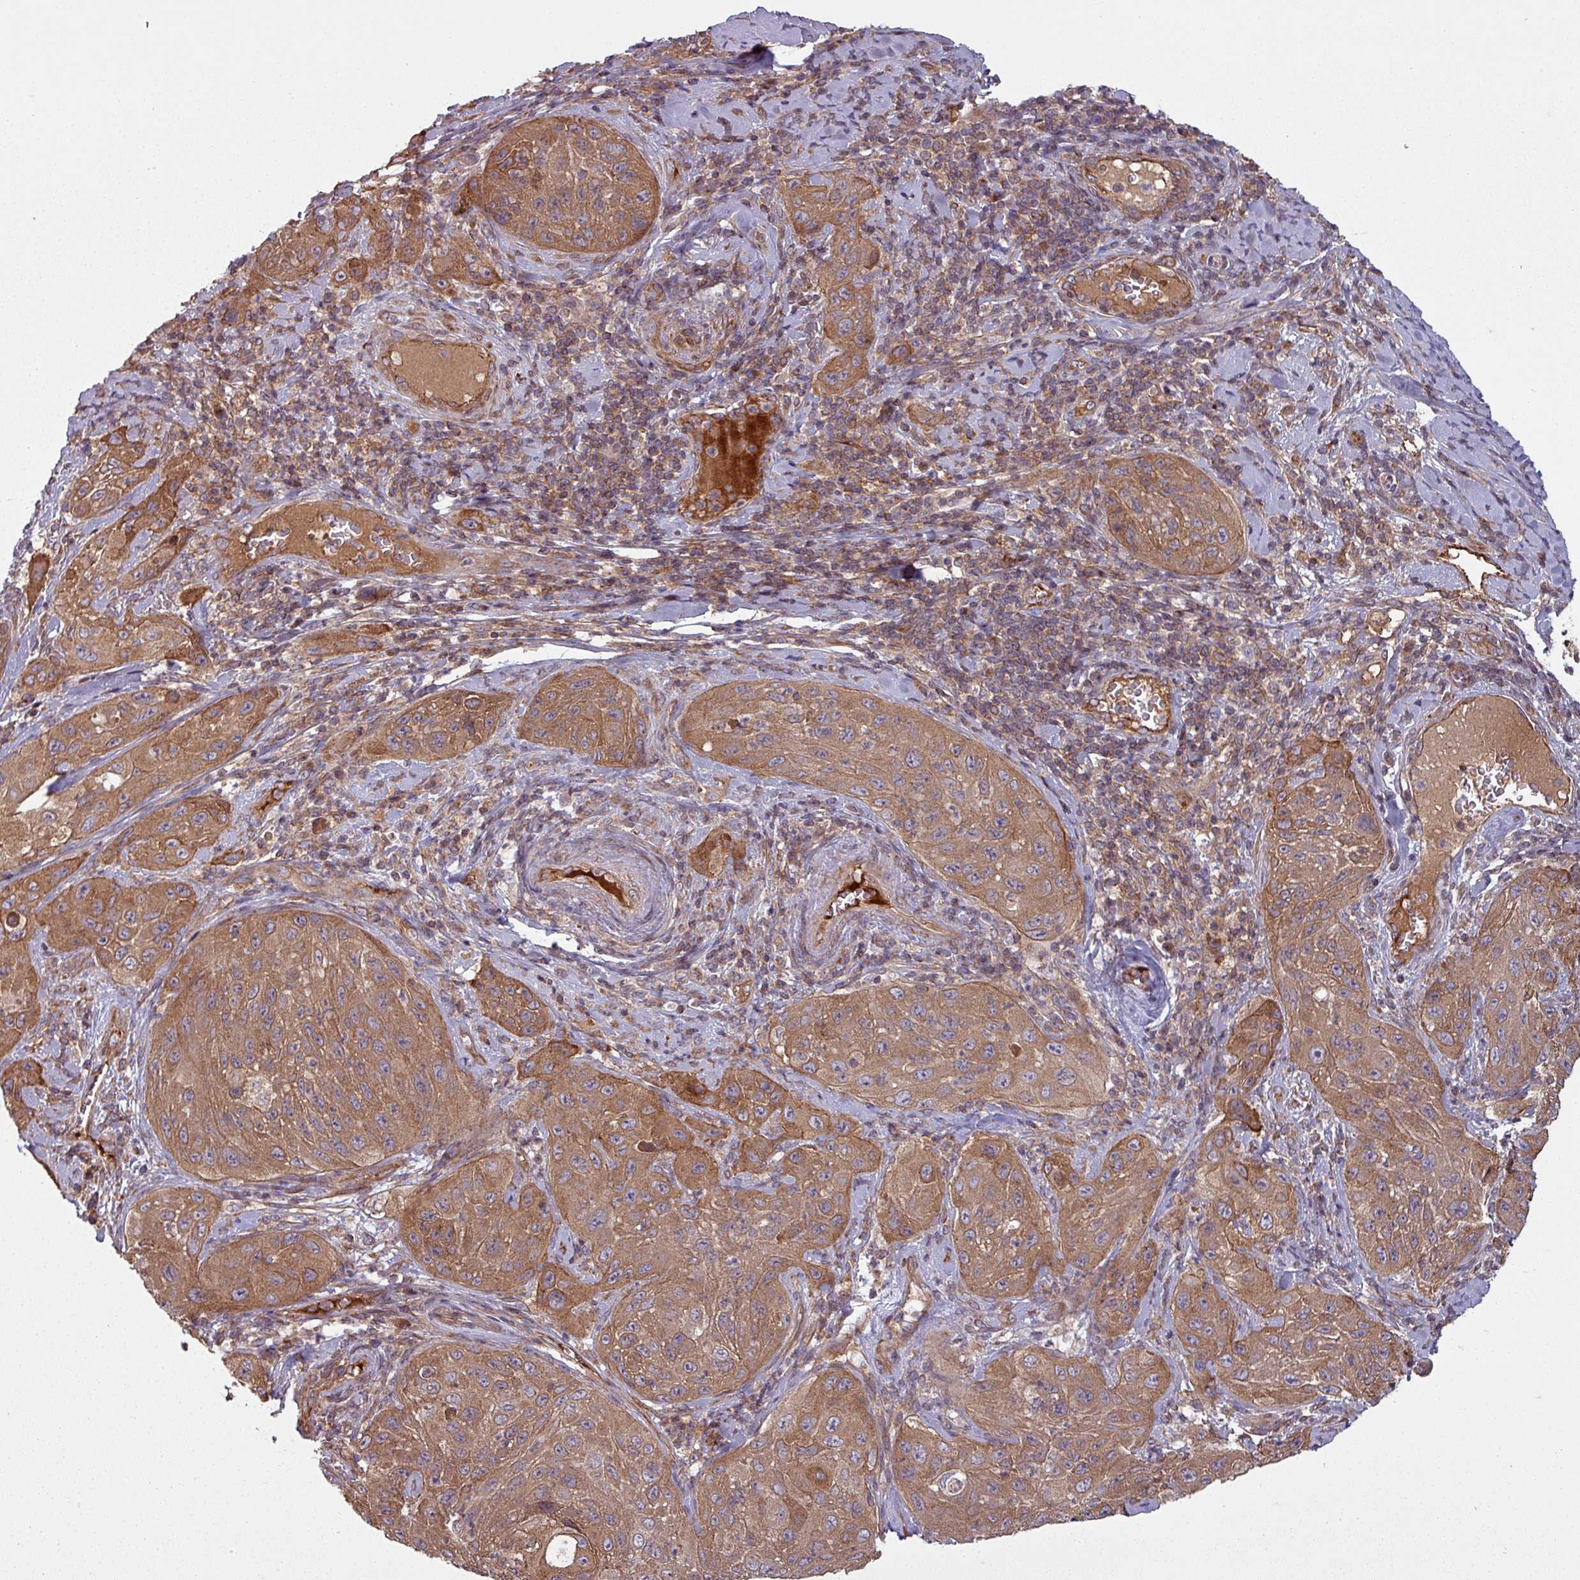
{"staining": {"intensity": "moderate", "quantity": ">75%", "location": "cytoplasmic/membranous"}, "tissue": "cervical cancer", "cell_type": "Tumor cells", "image_type": "cancer", "snomed": [{"axis": "morphology", "description": "Squamous cell carcinoma, NOS"}, {"axis": "topography", "description": "Cervix"}], "caption": "DAB immunohistochemical staining of cervical cancer (squamous cell carcinoma) demonstrates moderate cytoplasmic/membranous protein staining in about >75% of tumor cells.", "gene": "SNRNP25", "patient": {"sex": "female", "age": 42}}